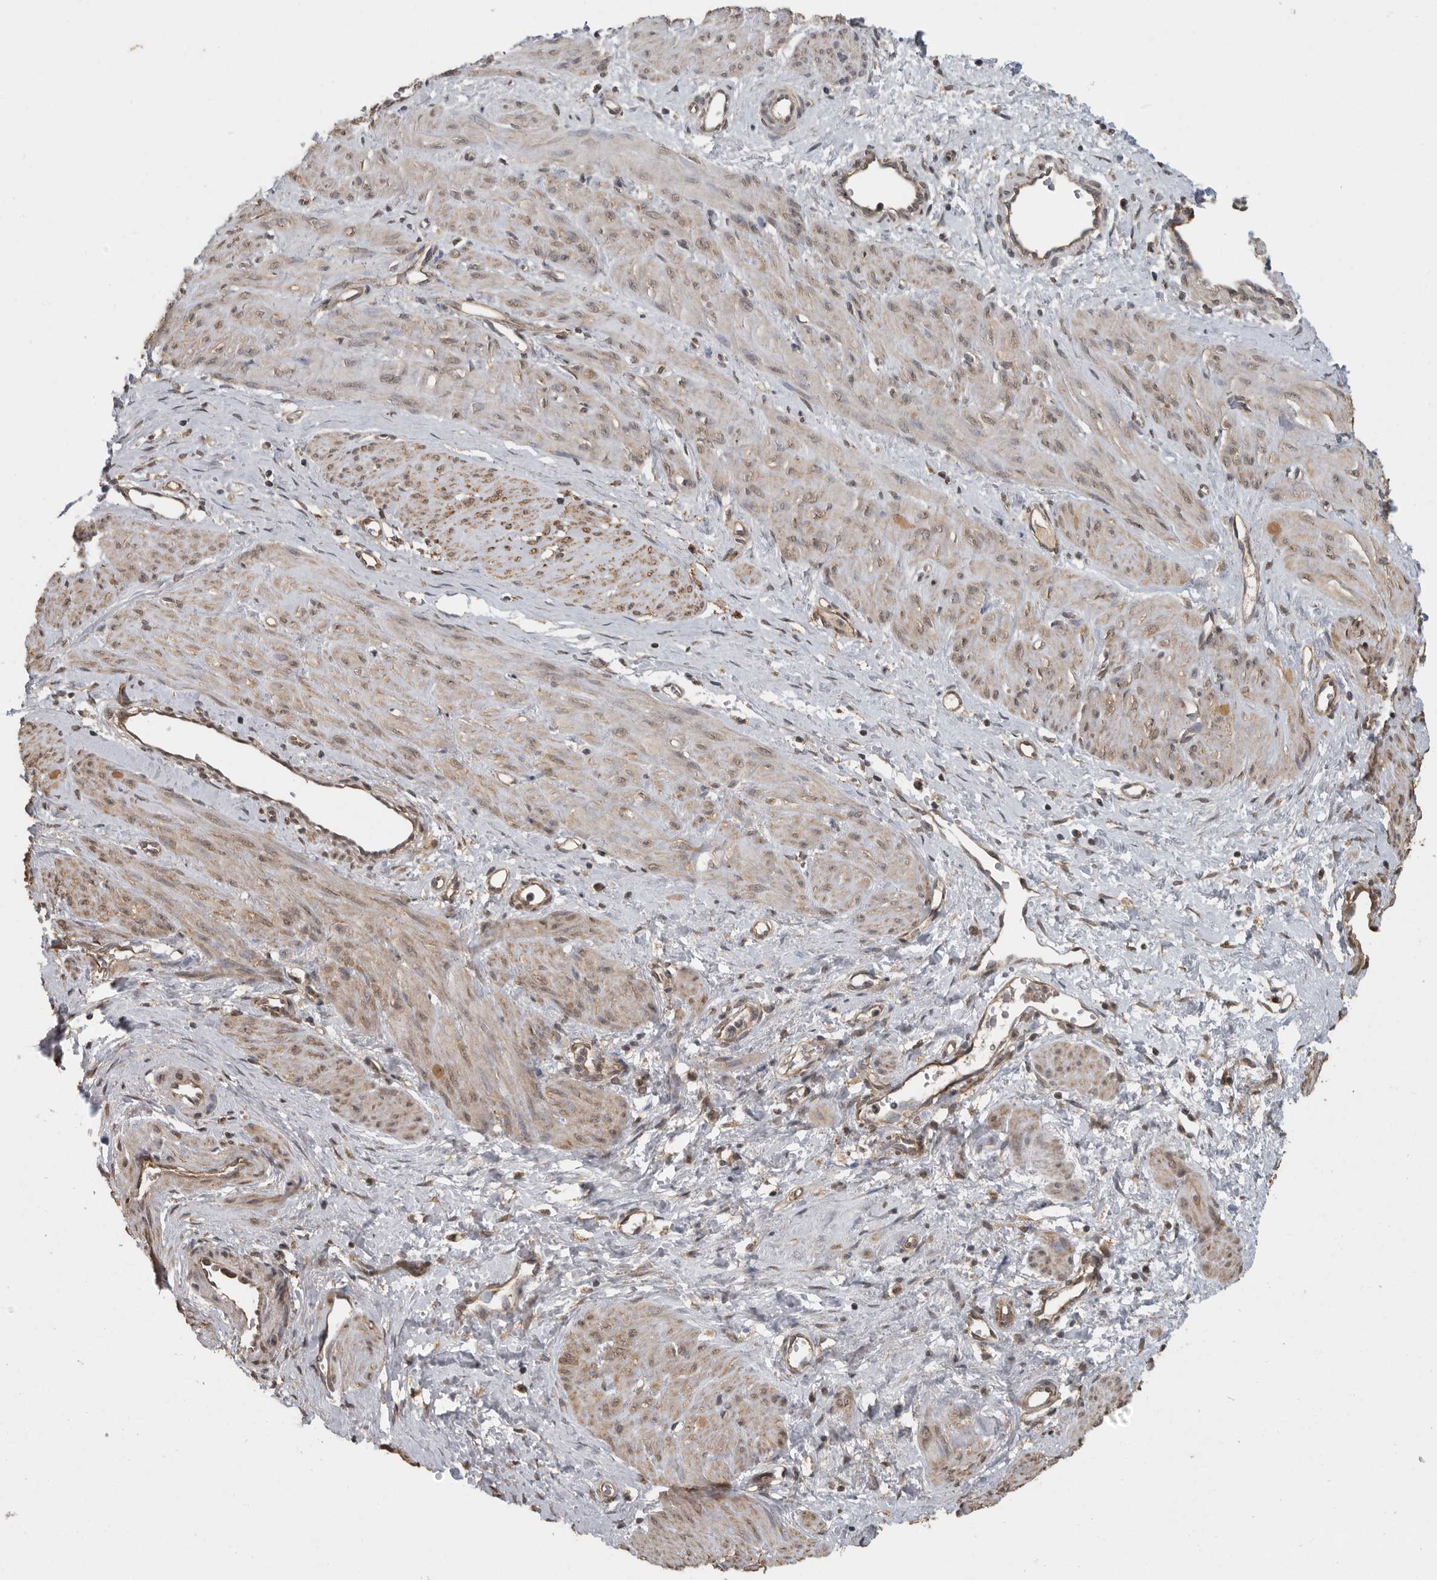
{"staining": {"intensity": "weak", "quantity": ">75%", "location": "cytoplasmic/membranous"}, "tissue": "smooth muscle", "cell_type": "Smooth muscle cells", "image_type": "normal", "snomed": [{"axis": "morphology", "description": "Normal tissue, NOS"}, {"axis": "topography", "description": "Endometrium"}], "caption": "DAB immunohistochemical staining of unremarkable smooth muscle demonstrates weak cytoplasmic/membranous protein positivity in about >75% of smooth muscle cells.", "gene": "AFAP1", "patient": {"sex": "female", "age": 33}}